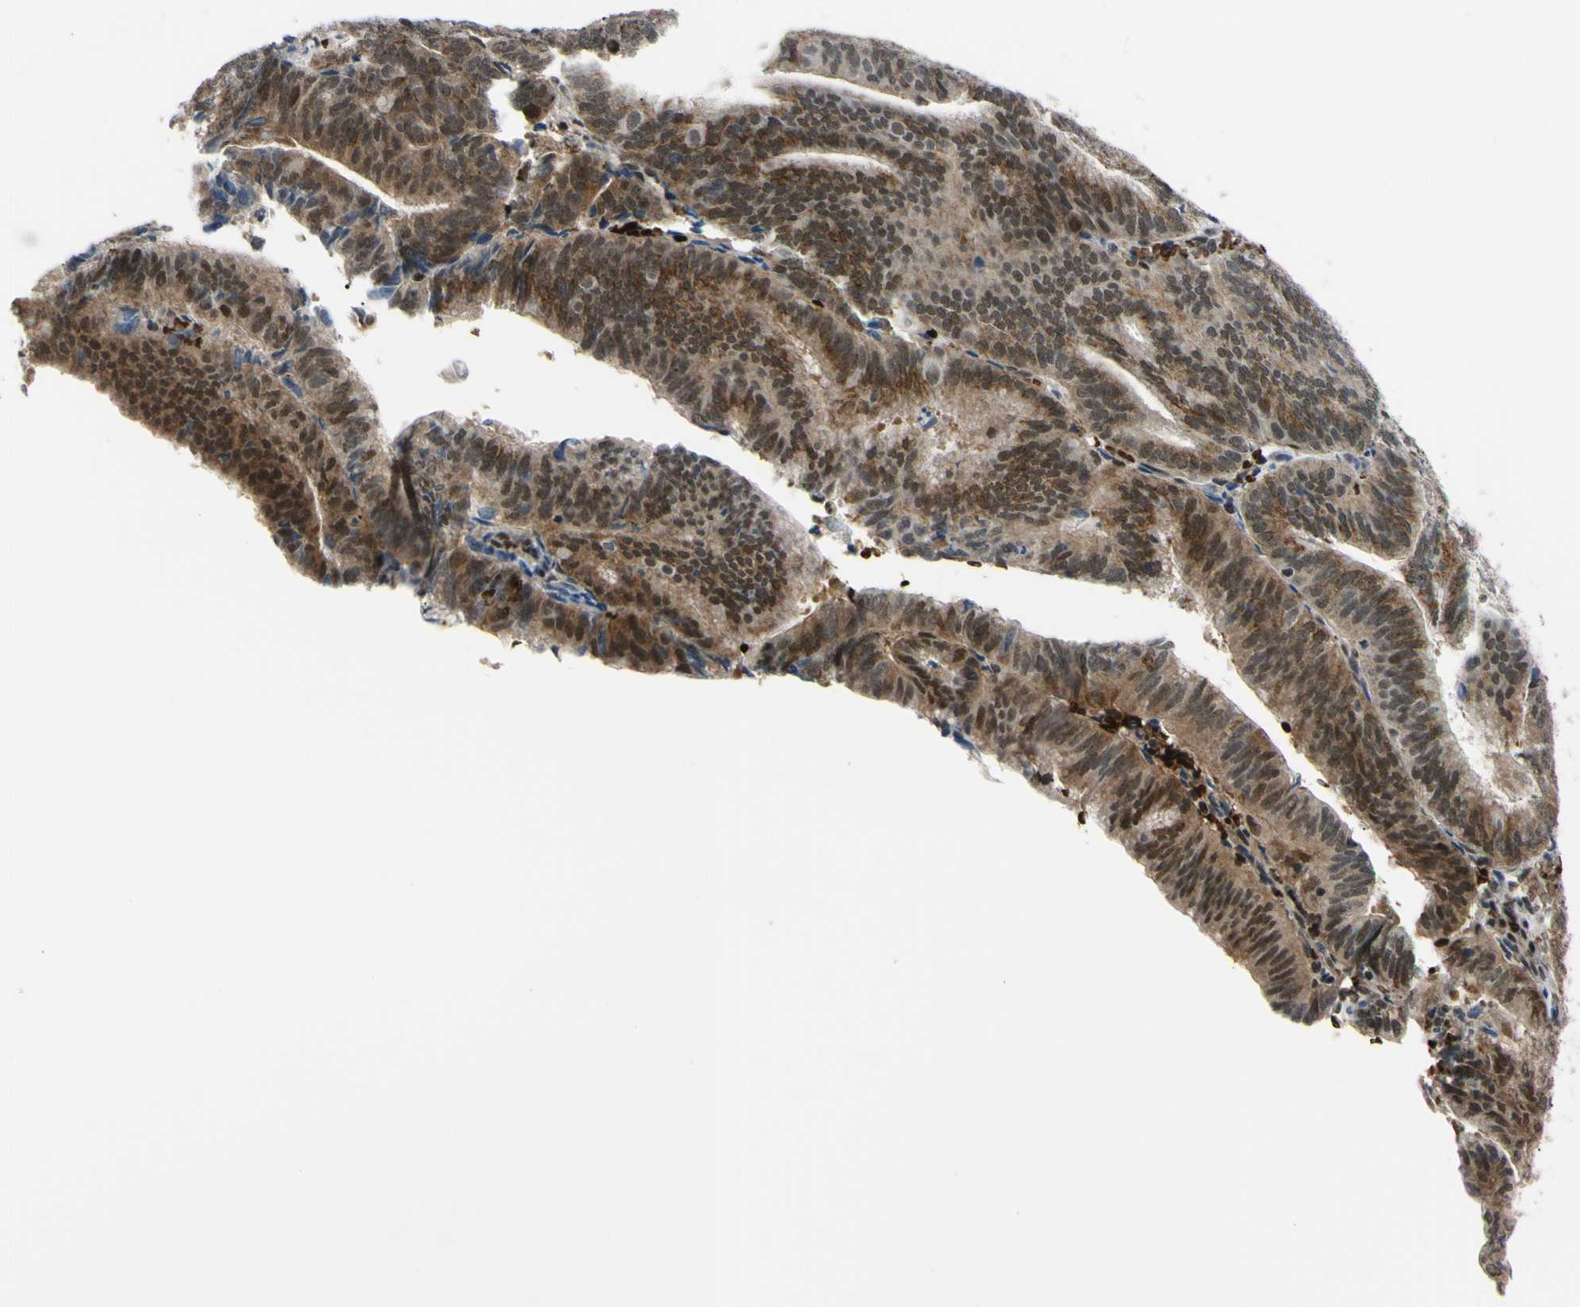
{"staining": {"intensity": "moderate", "quantity": ">75%", "location": "cytoplasmic/membranous,nuclear"}, "tissue": "endometrial cancer", "cell_type": "Tumor cells", "image_type": "cancer", "snomed": [{"axis": "morphology", "description": "Adenocarcinoma, NOS"}, {"axis": "topography", "description": "Uterus"}], "caption": "Protein expression analysis of human endometrial adenocarcinoma reveals moderate cytoplasmic/membranous and nuclear staining in about >75% of tumor cells. (brown staining indicates protein expression, while blue staining denotes nuclei).", "gene": "THAP12", "patient": {"sex": "female", "age": 60}}